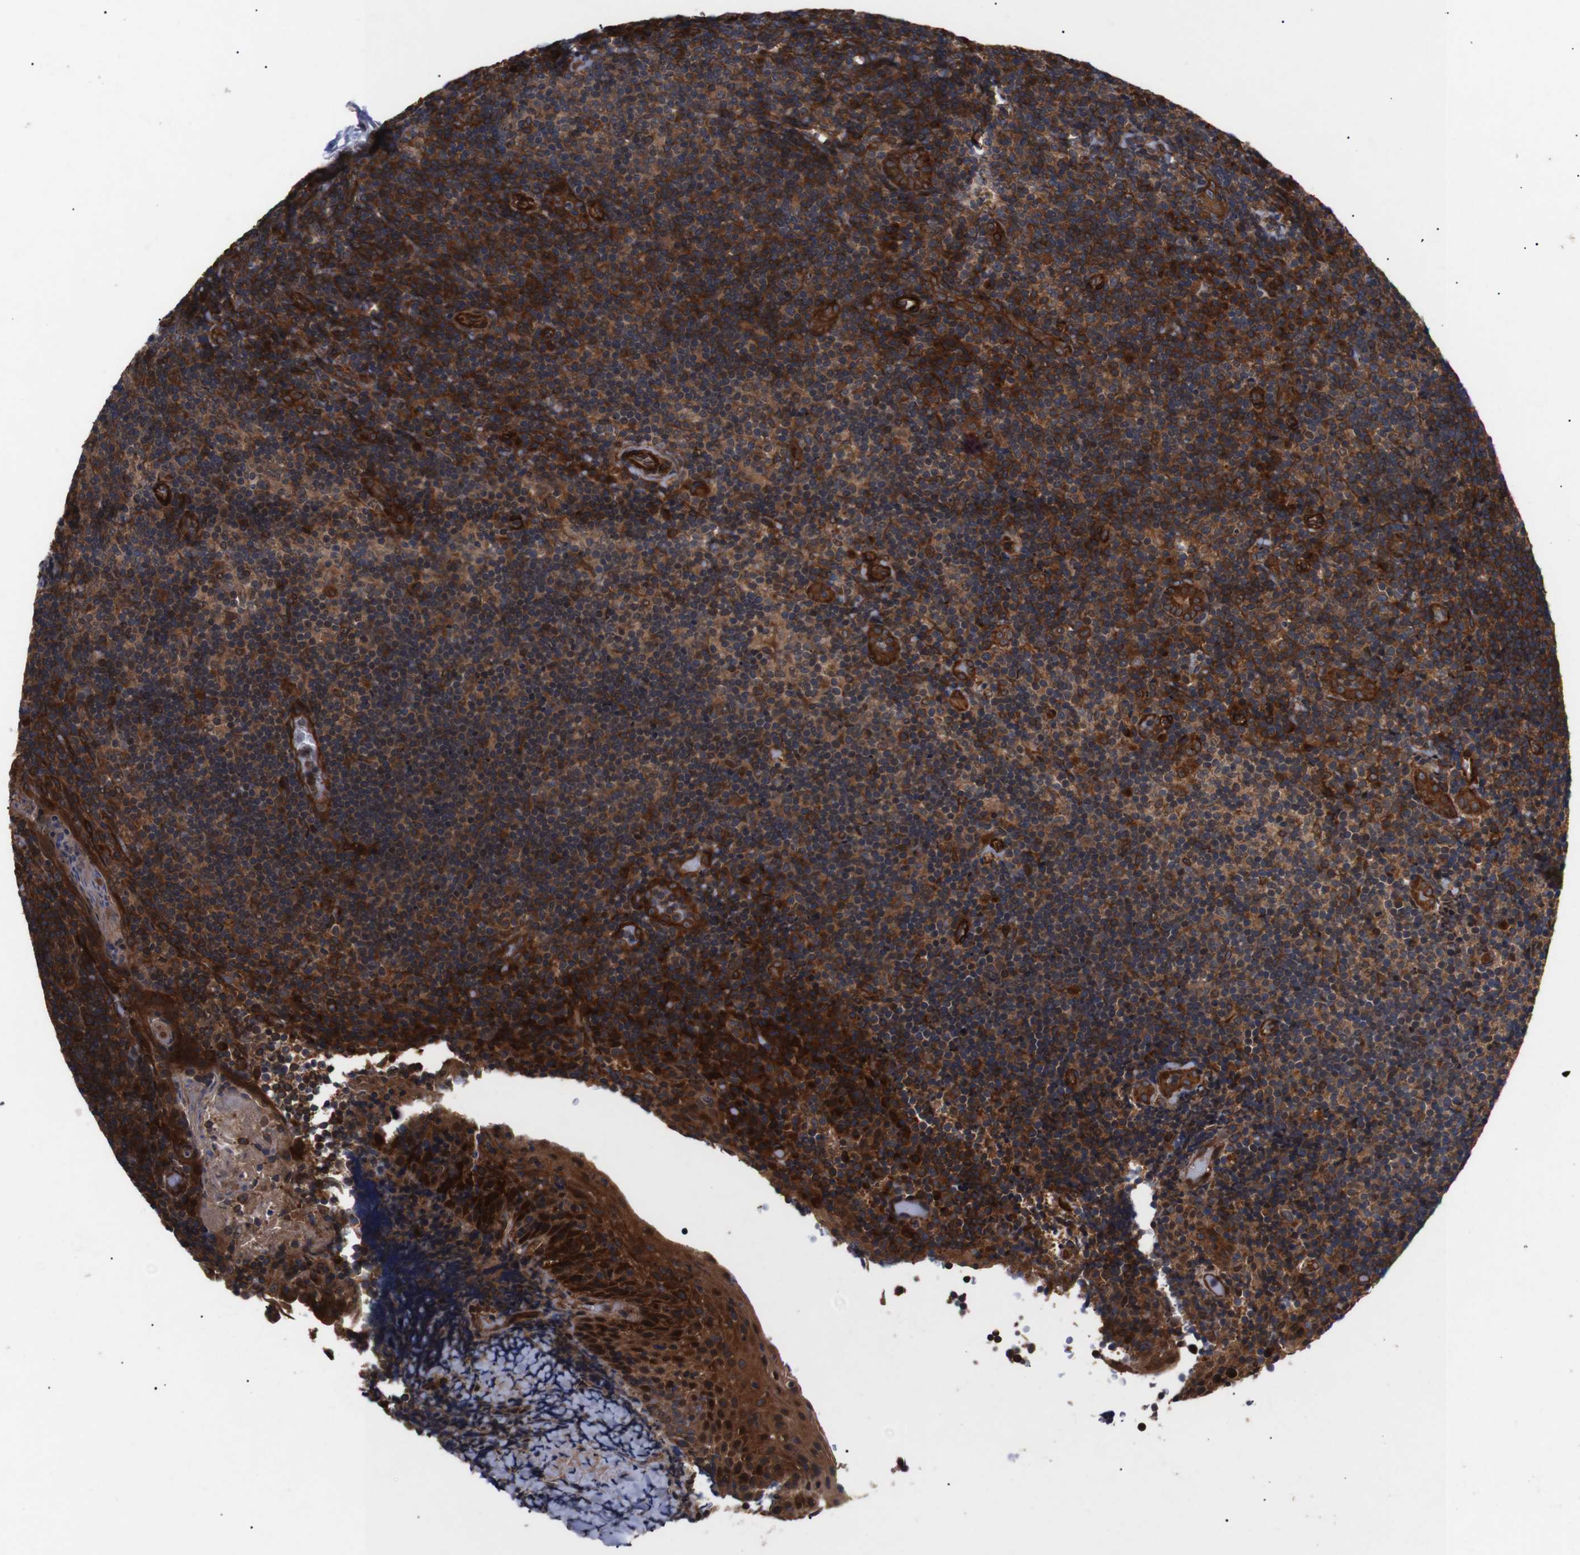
{"staining": {"intensity": "strong", "quantity": ">75%", "location": "cytoplasmic/membranous"}, "tissue": "tonsil", "cell_type": "Germinal center cells", "image_type": "normal", "snomed": [{"axis": "morphology", "description": "Normal tissue, NOS"}, {"axis": "topography", "description": "Tonsil"}], "caption": "Germinal center cells exhibit strong cytoplasmic/membranous expression in approximately >75% of cells in benign tonsil.", "gene": "PAWR", "patient": {"sex": "male", "age": 37}}